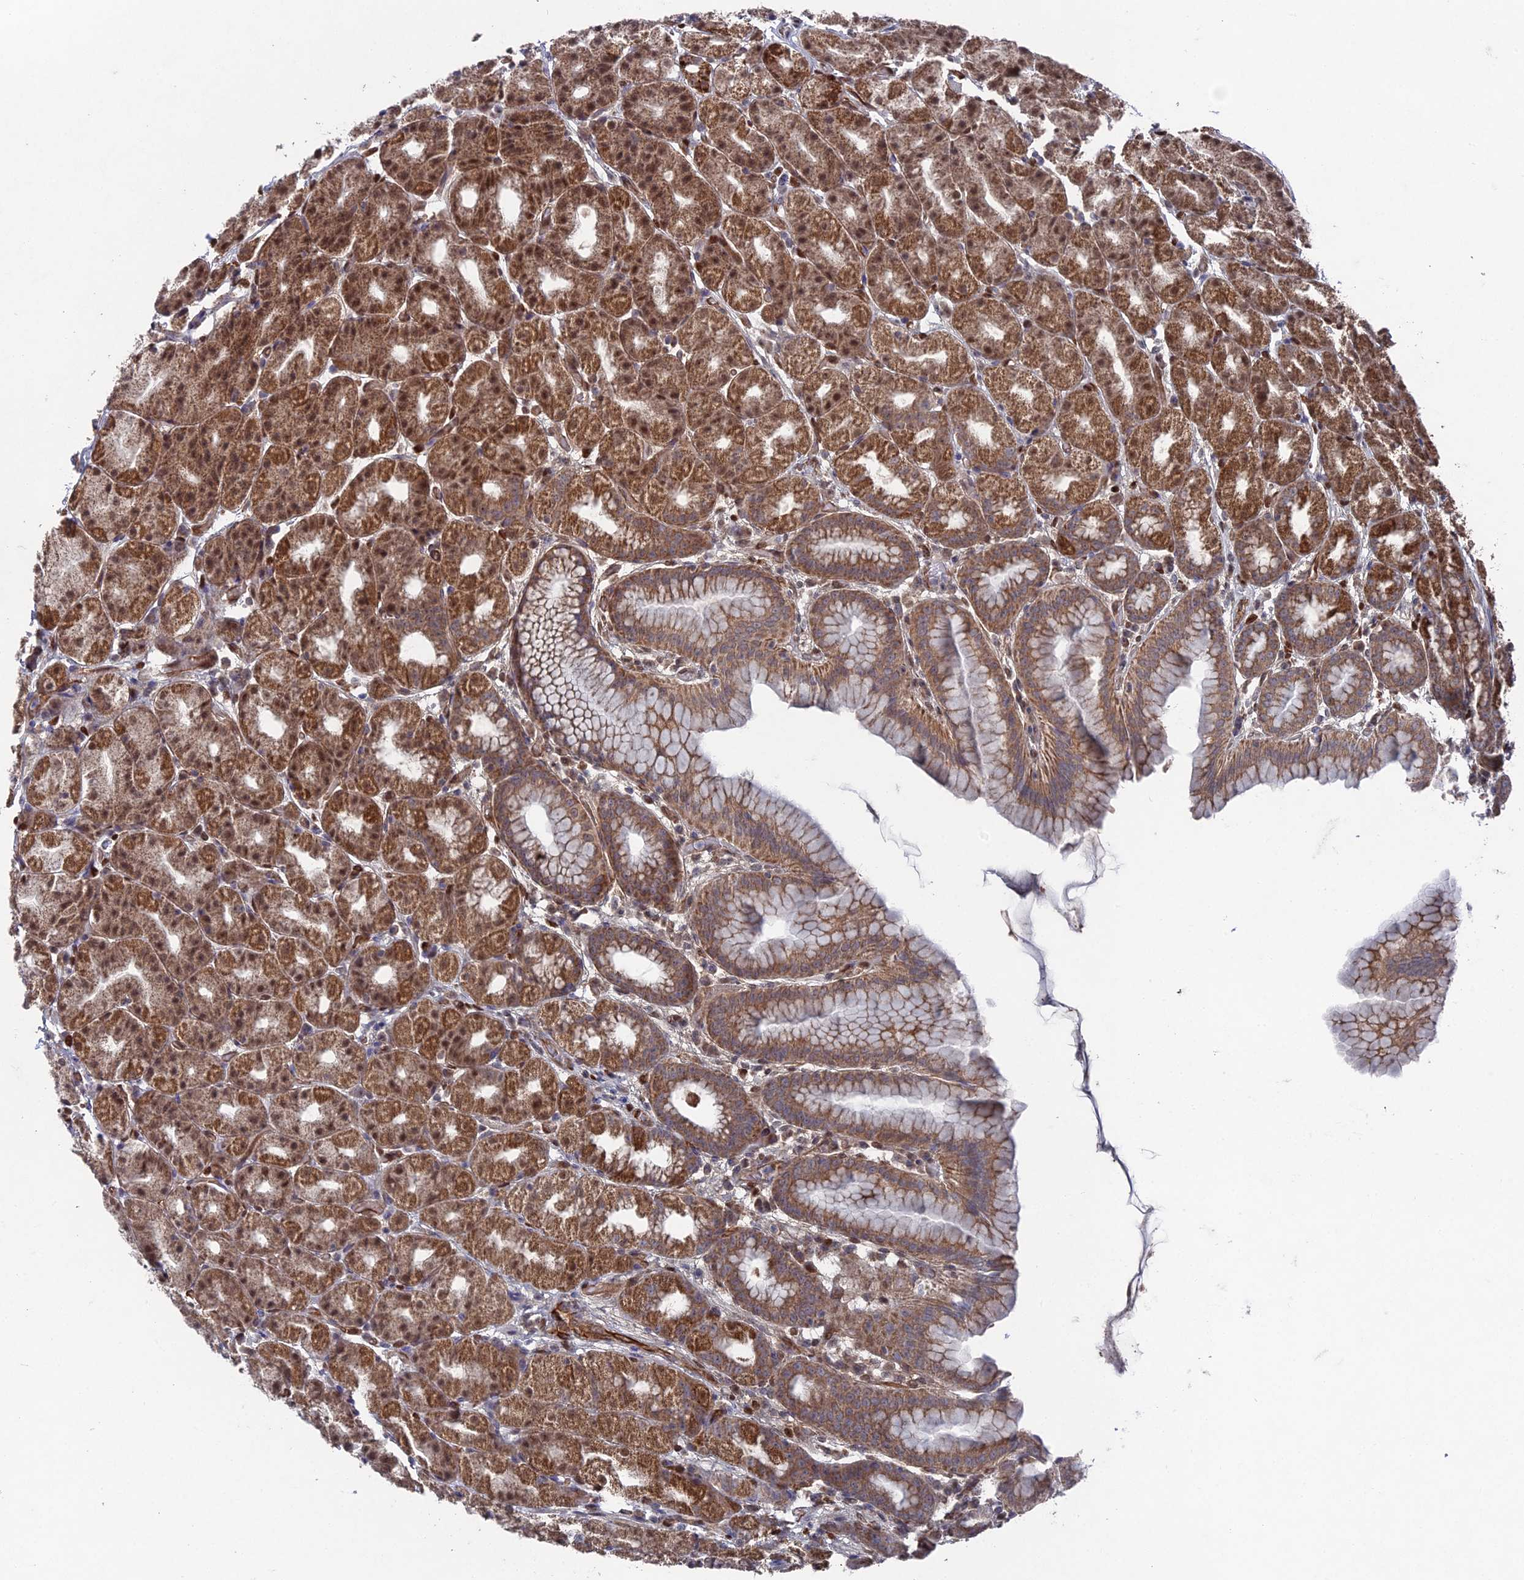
{"staining": {"intensity": "moderate", "quantity": "25%-75%", "location": "cytoplasmic/membranous,nuclear"}, "tissue": "stomach", "cell_type": "Glandular cells", "image_type": "normal", "snomed": [{"axis": "morphology", "description": "Normal tissue, NOS"}, {"axis": "topography", "description": "Stomach, upper"}], "caption": "Immunohistochemistry (IHC) of normal human stomach reveals medium levels of moderate cytoplasmic/membranous,nuclear expression in approximately 25%-75% of glandular cells. The protein is shown in brown color, while the nuclei are stained blue.", "gene": "UNC5D", "patient": {"sex": "male", "age": 68}}